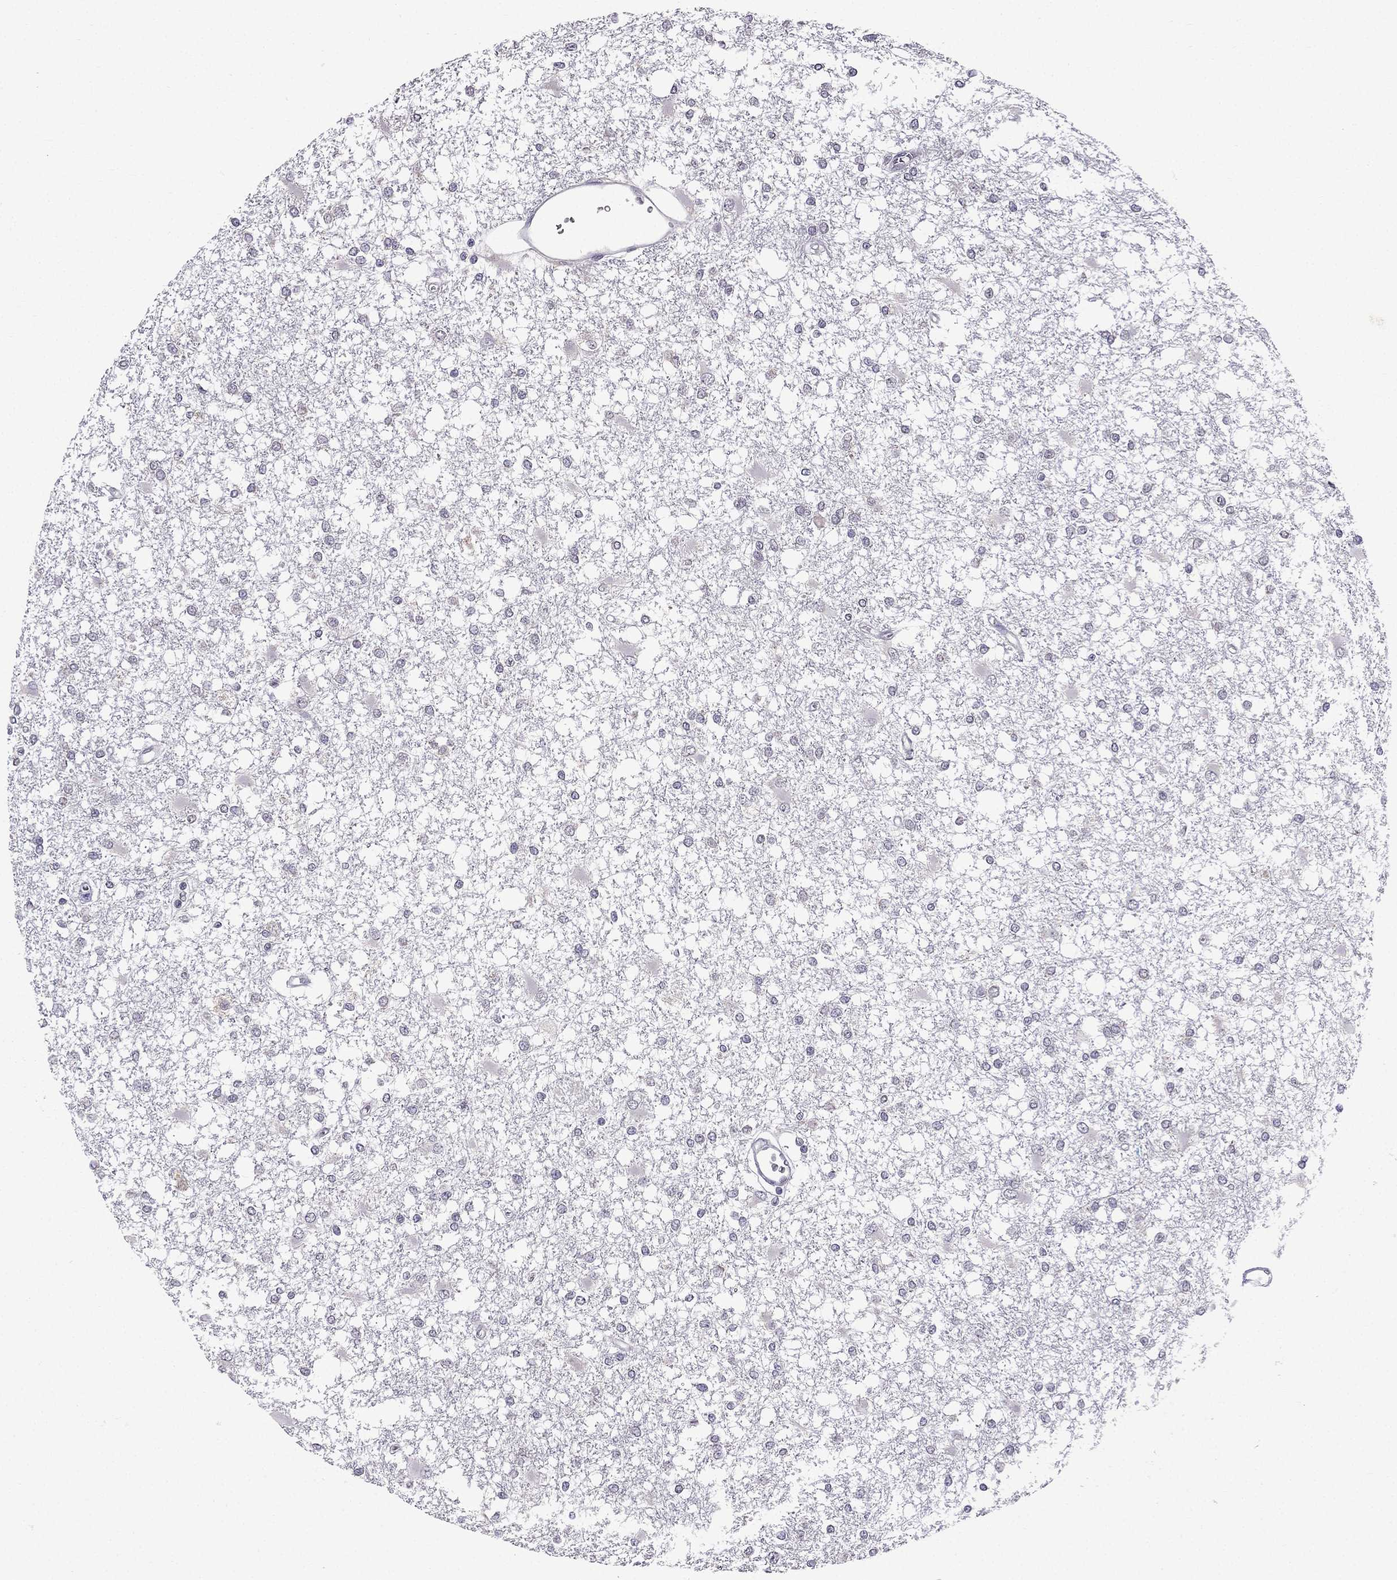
{"staining": {"intensity": "negative", "quantity": "none", "location": "none"}, "tissue": "glioma", "cell_type": "Tumor cells", "image_type": "cancer", "snomed": [{"axis": "morphology", "description": "Glioma, malignant, High grade"}, {"axis": "topography", "description": "Cerebral cortex"}], "caption": "IHC image of human malignant glioma (high-grade) stained for a protein (brown), which displays no positivity in tumor cells. (DAB (3,3'-diaminobenzidine) immunohistochemistry with hematoxylin counter stain).", "gene": "SCG5", "patient": {"sex": "male", "age": 79}}